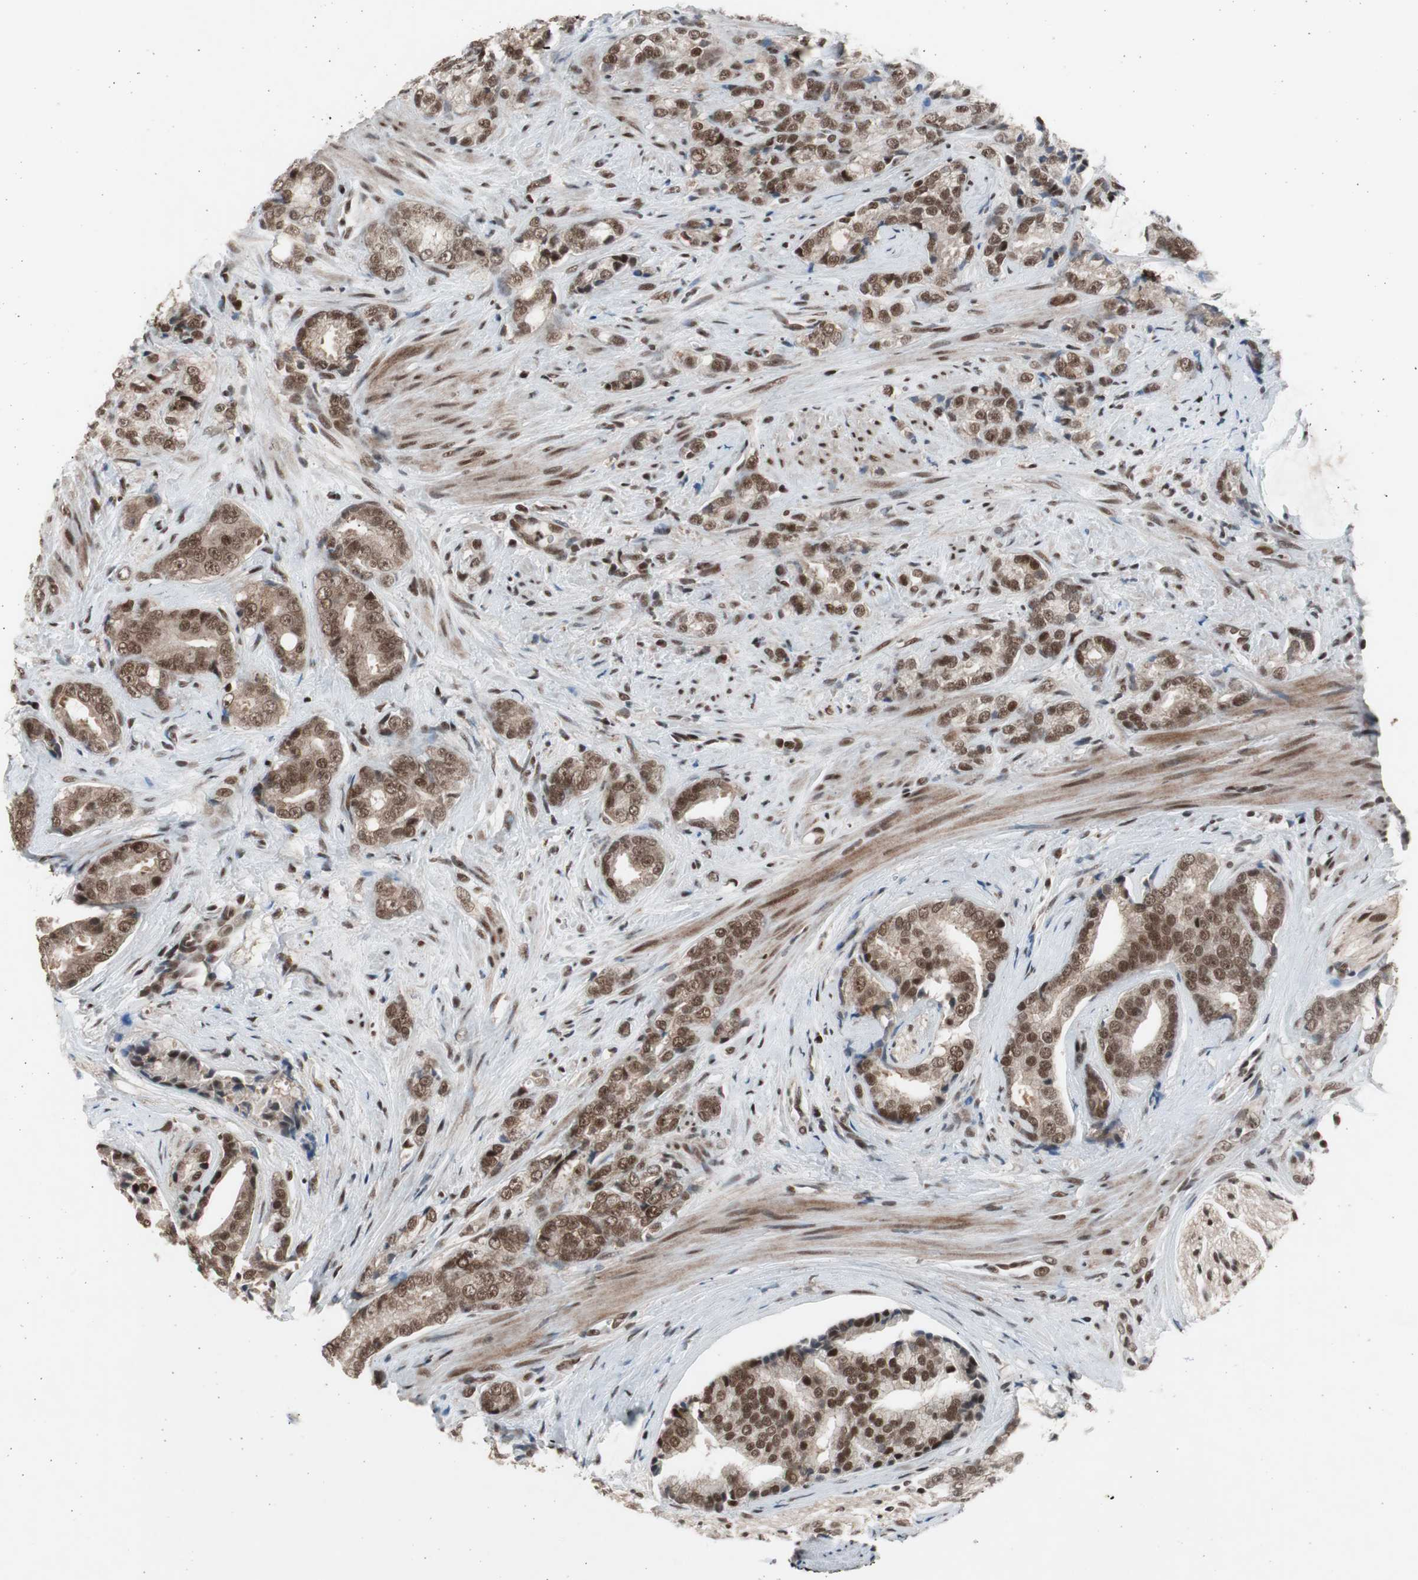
{"staining": {"intensity": "moderate", "quantity": ">75%", "location": "cytoplasmic/membranous,nuclear"}, "tissue": "prostate cancer", "cell_type": "Tumor cells", "image_type": "cancer", "snomed": [{"axis": "morphology", "description": "Adenocarcinoma, Low grade"}, {"axis": "topography", "description": "Prostate"}], "caption": "Prostate adenocarcinoma (low-grade) stained with a protein marker reveals moderate staining in tumor cells.", "gene": "RPA1", "patient": {"sex": "male", "age": 58}}